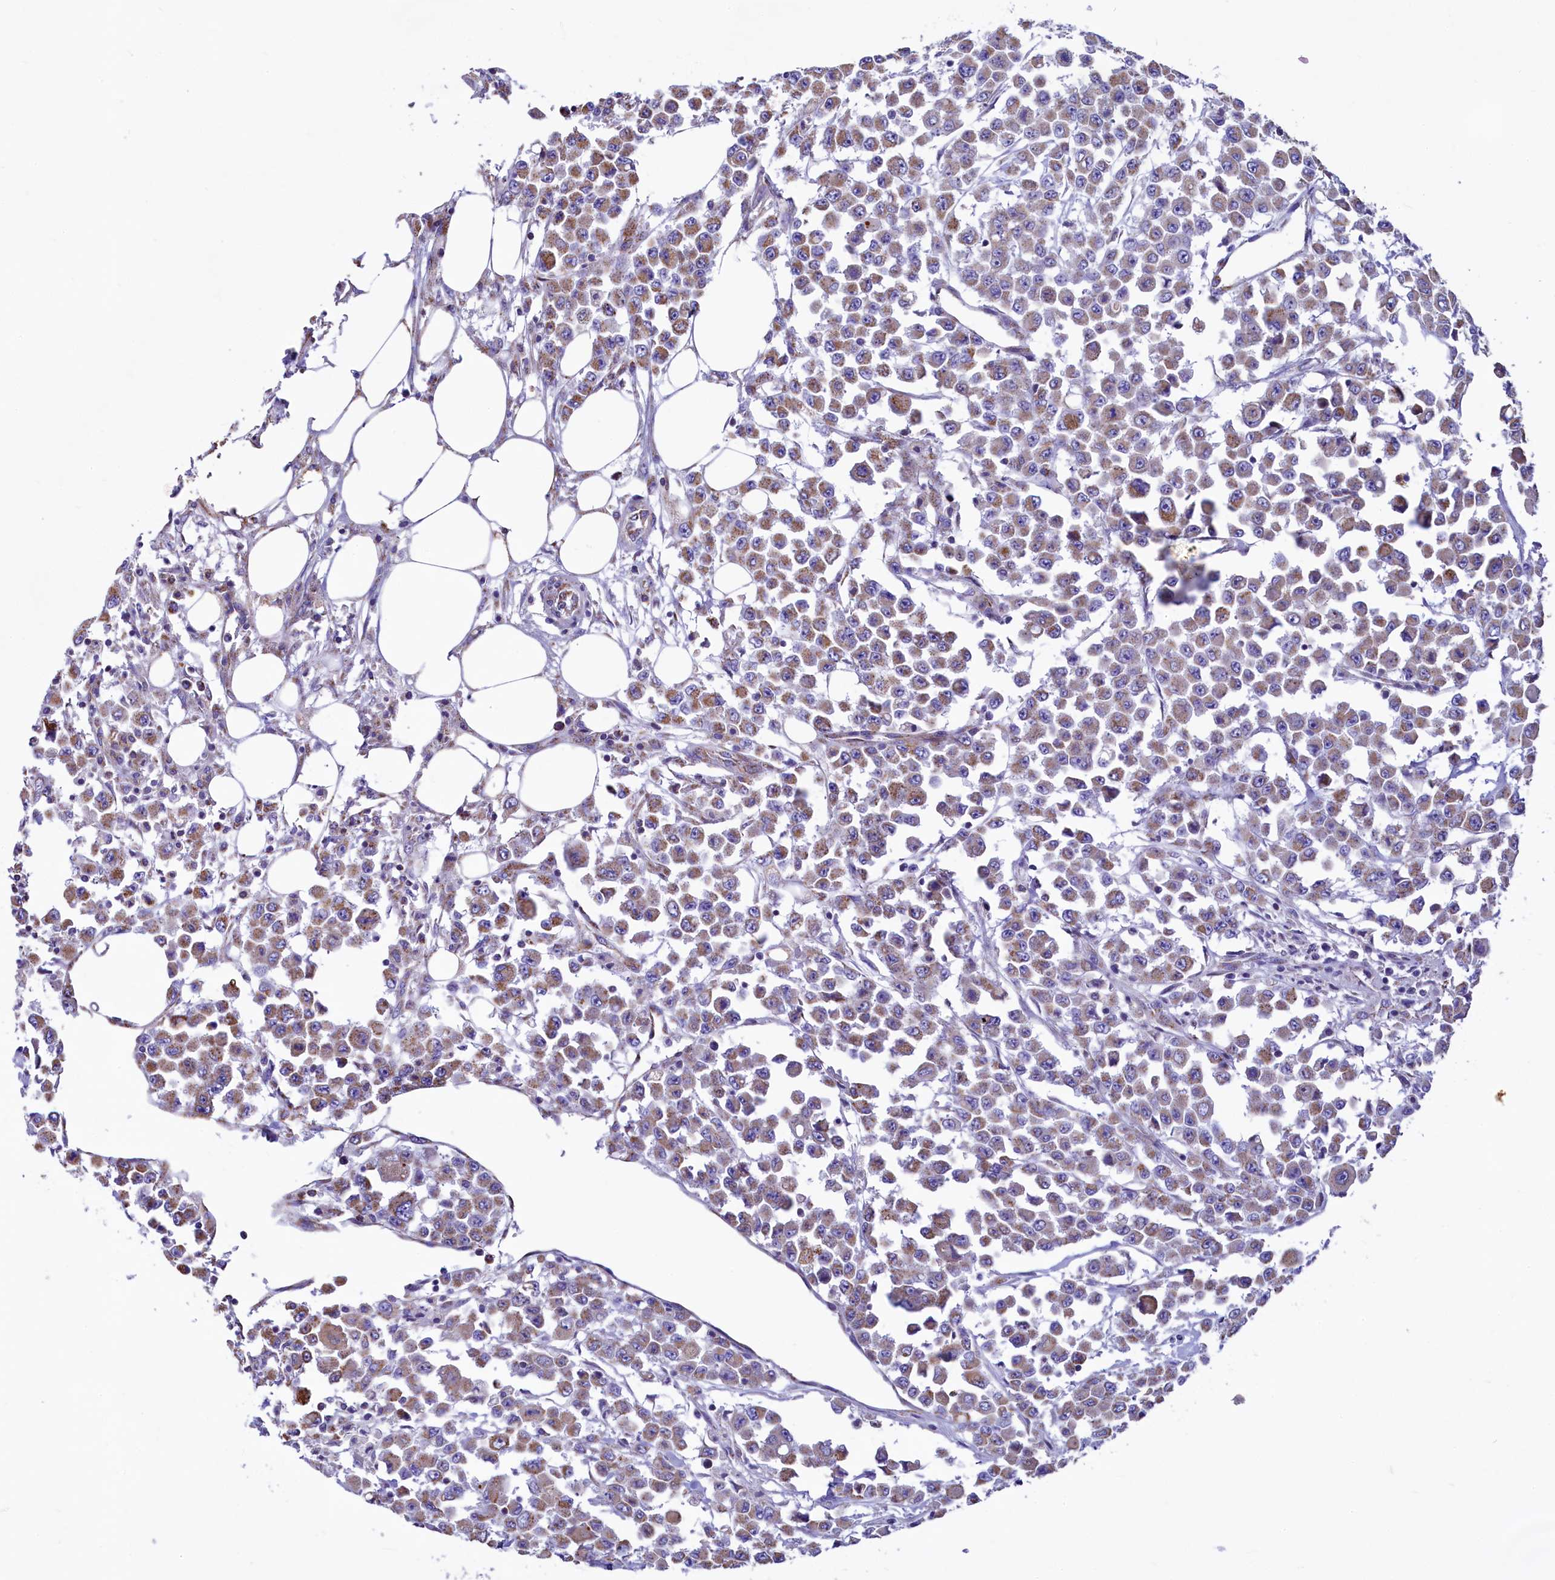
{"staining": {"intensity": "weak", "quantity": ">75%", "location": "cytoplasmic/membranous"}, "tissue": "colorectal cancer", "cell_type": "Tumor cells", "image_type": "cancer", "snomed": [{"axis": "morphology", "description": "Adenocarcinoma, NOS"}, {"axis": "topography", "description": "Colon"}], "caption": "Immunohistochemical staining of colorectal adenocarcinoma demonstrates low levels of weak cytoplasmic/membranous protein expression in about >75% of tumor cells.", "gene": "IDH3A", "patient": {"sex": "male", "age": 51}}